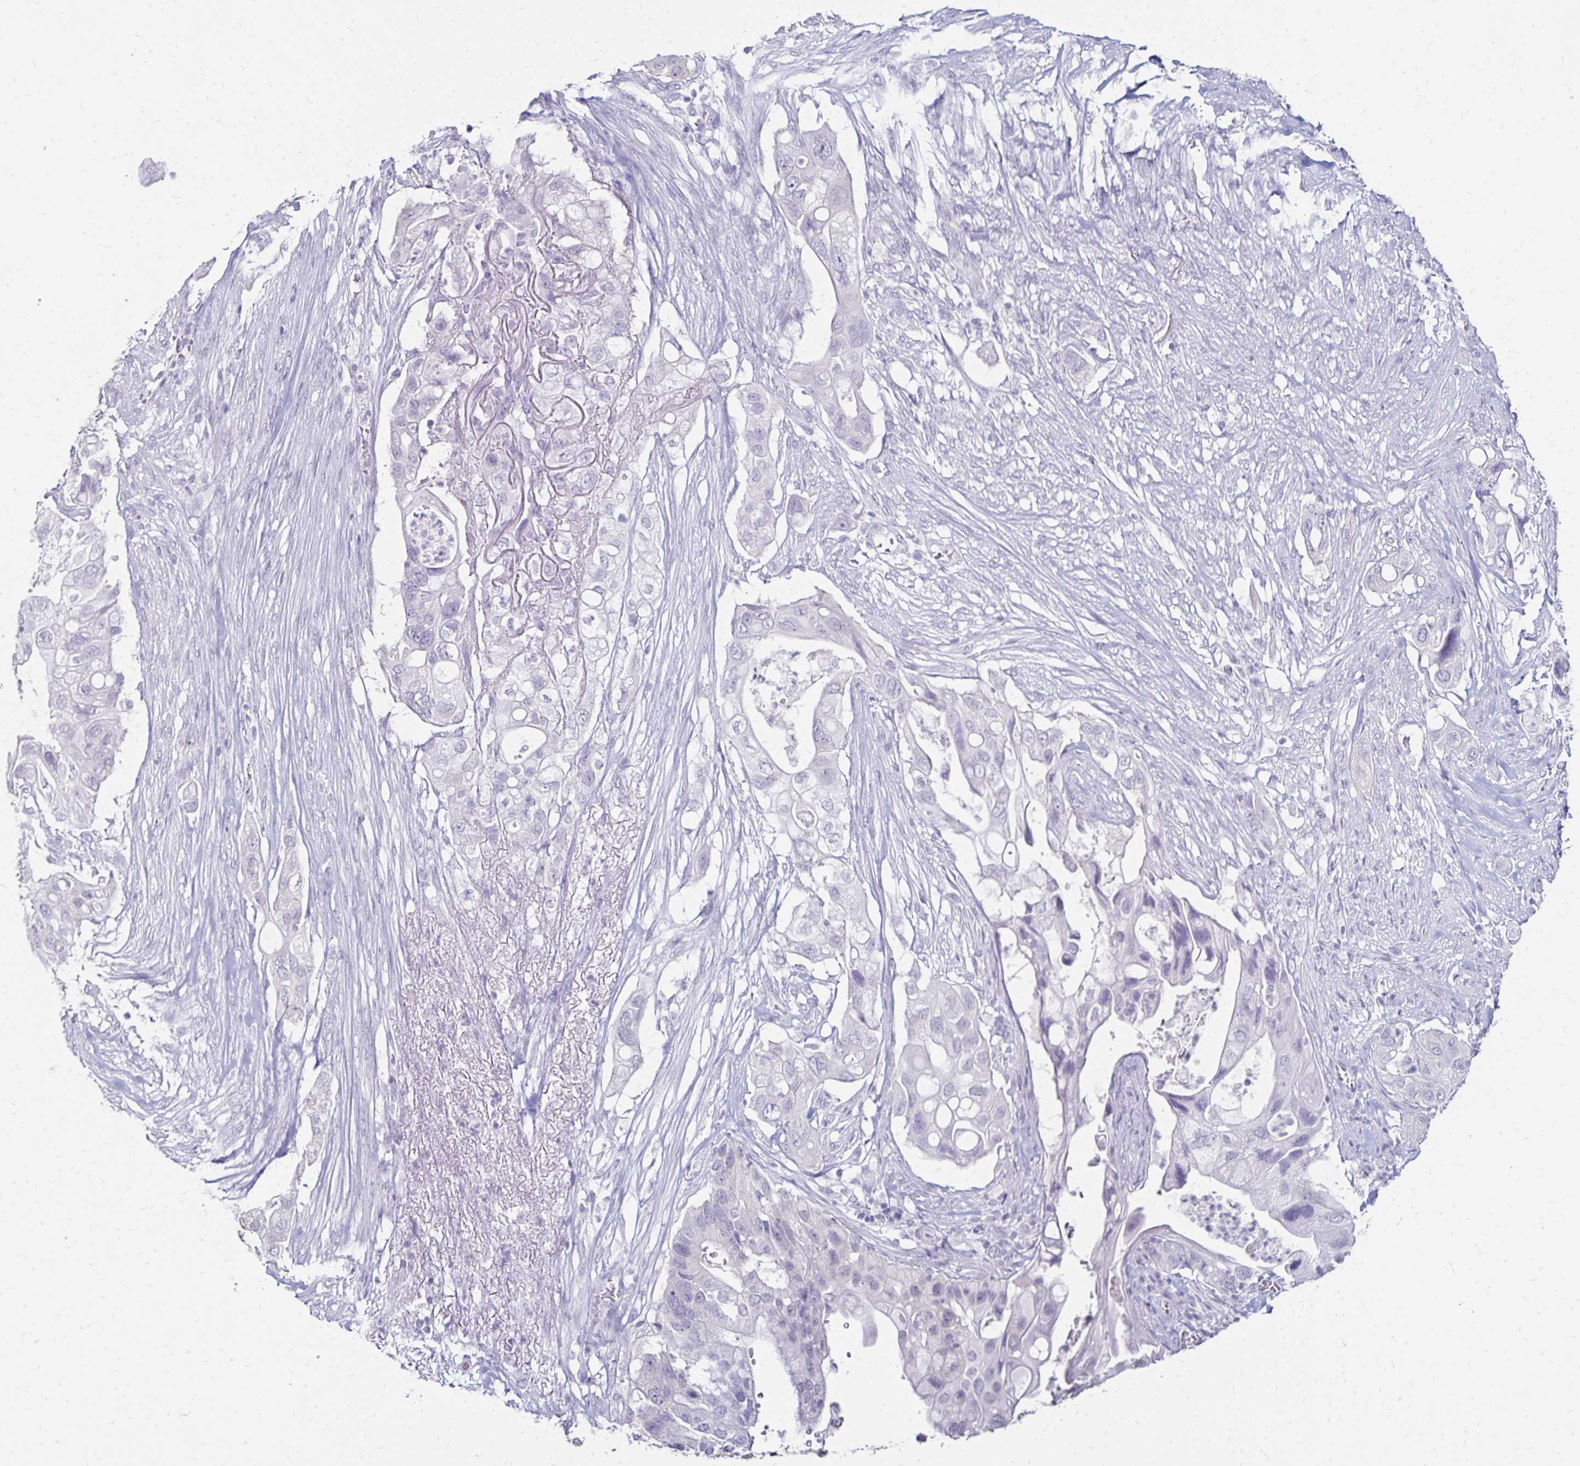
{"staining": {"intensity": "negative", "quantity": "none", "location": "none"}, "tissue": "pancreatic cancer", "cell_type": "Tumor cells", "image_type": "cancer", "snomed": [{"axis": "morphology", "description": "Adenocarcinoma, NOS"}, {"axis": "topography", "description": "Pancreas"}], "caption": "High magnification brightfield microscopy of pancreatic adenocarcinoma stained with DAB (brown) and counterstained with hematoxylin (blue): tumor cells show no significant staining.", "gene": "TOMM34", "patient": {"sex": "female", "age": 72}}